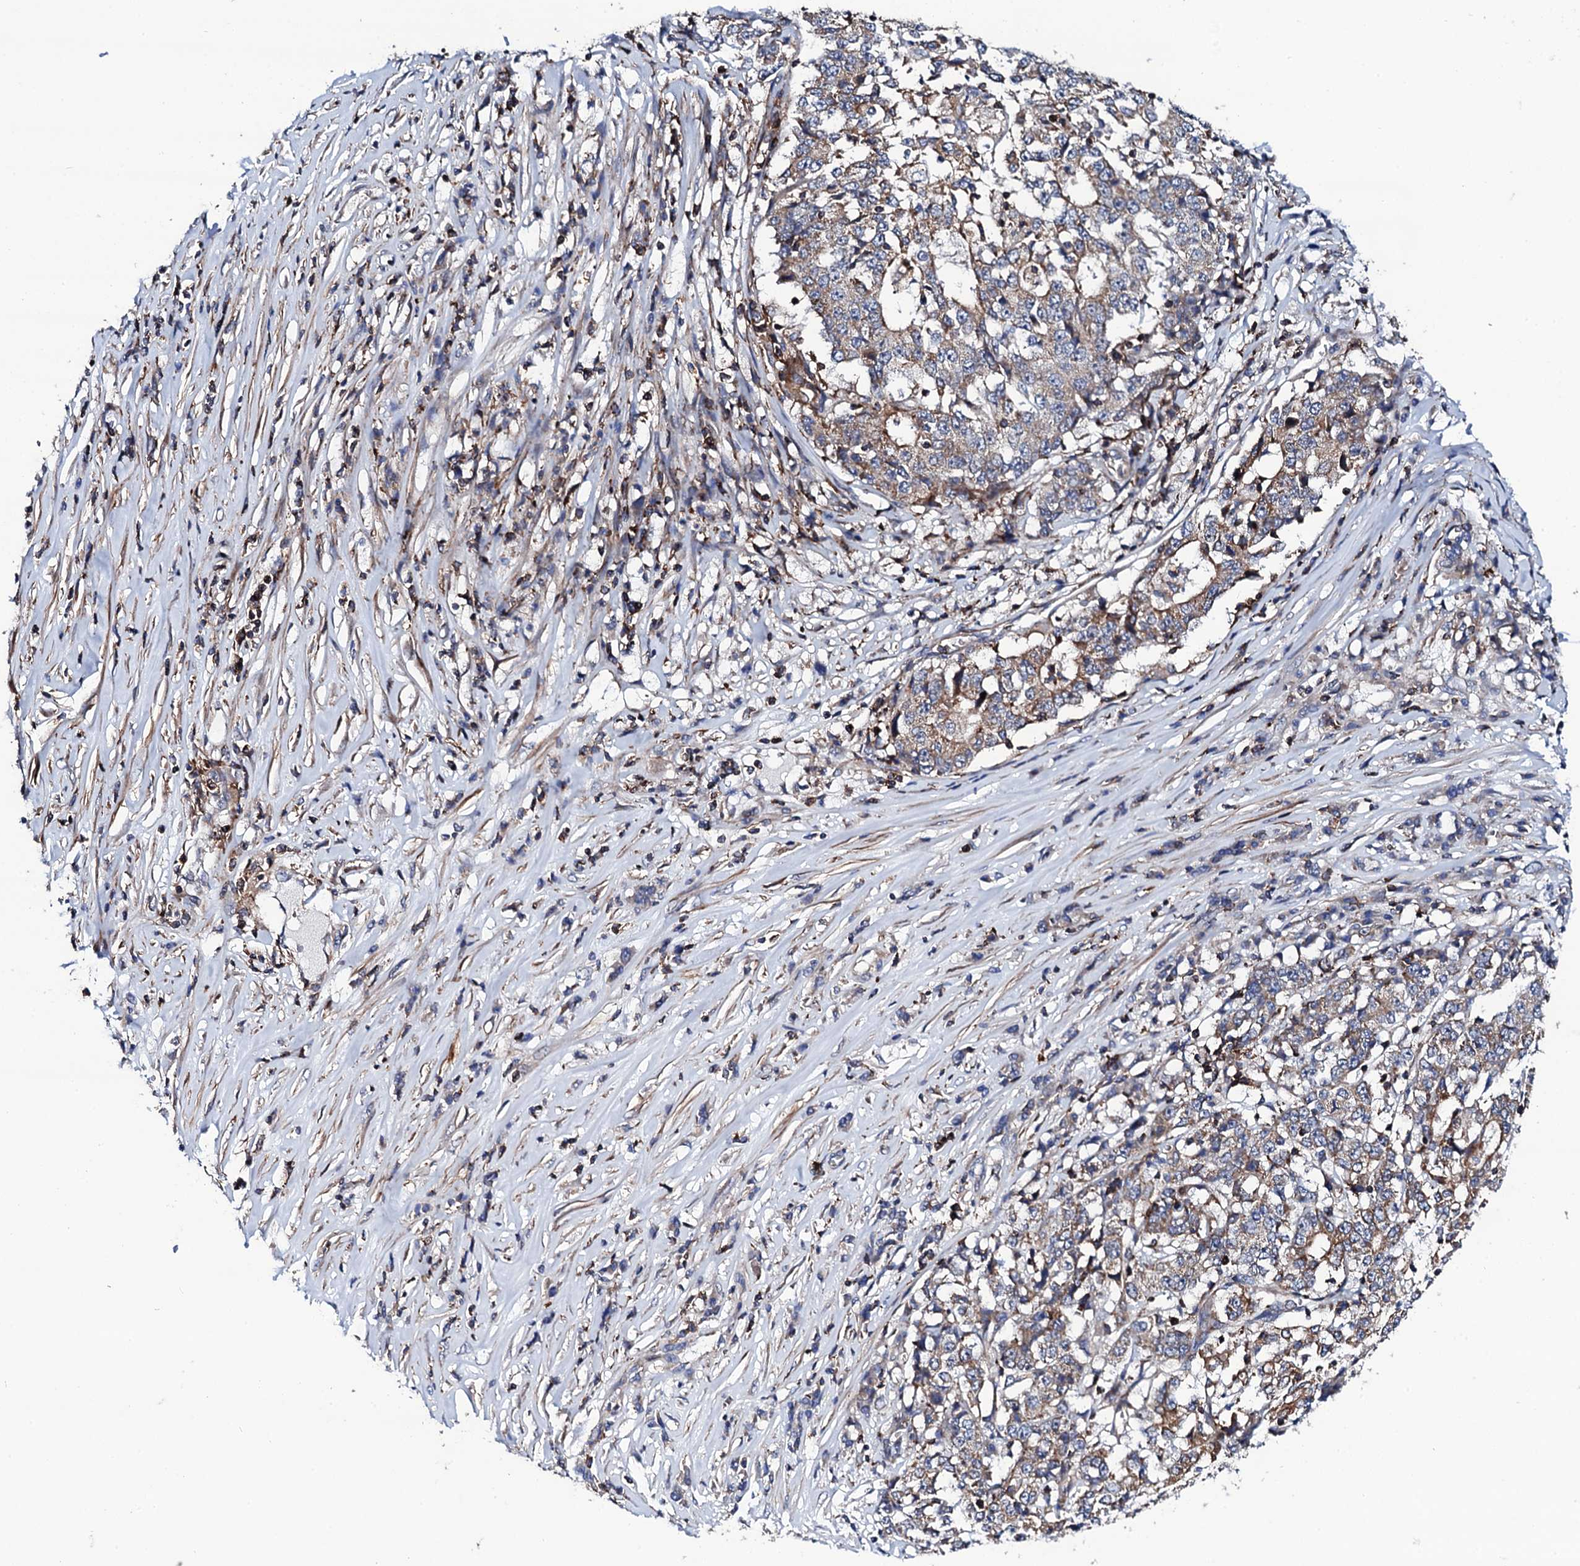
{"staining": {"intensity": "moderate", "quantity": "25%-75%", "location": "cytoplasmic/membranous"}, "tissue": "stomach cancer", "cell_type": "Tumor cells", "image_type": "cancer", "snomed": [{"axis": "morphology", "description": "Adenocarcinoma, NOS"}, {"axis": "topography", "description": "Stomach"}], "caption": "Stomach cancer (adenocarcinoma) stained for a protein reveals moderate cytoplasmic/membranous positivity in tumor cells.", "gene": "COG4", "patient": {"sex": "male", "age": 59}}